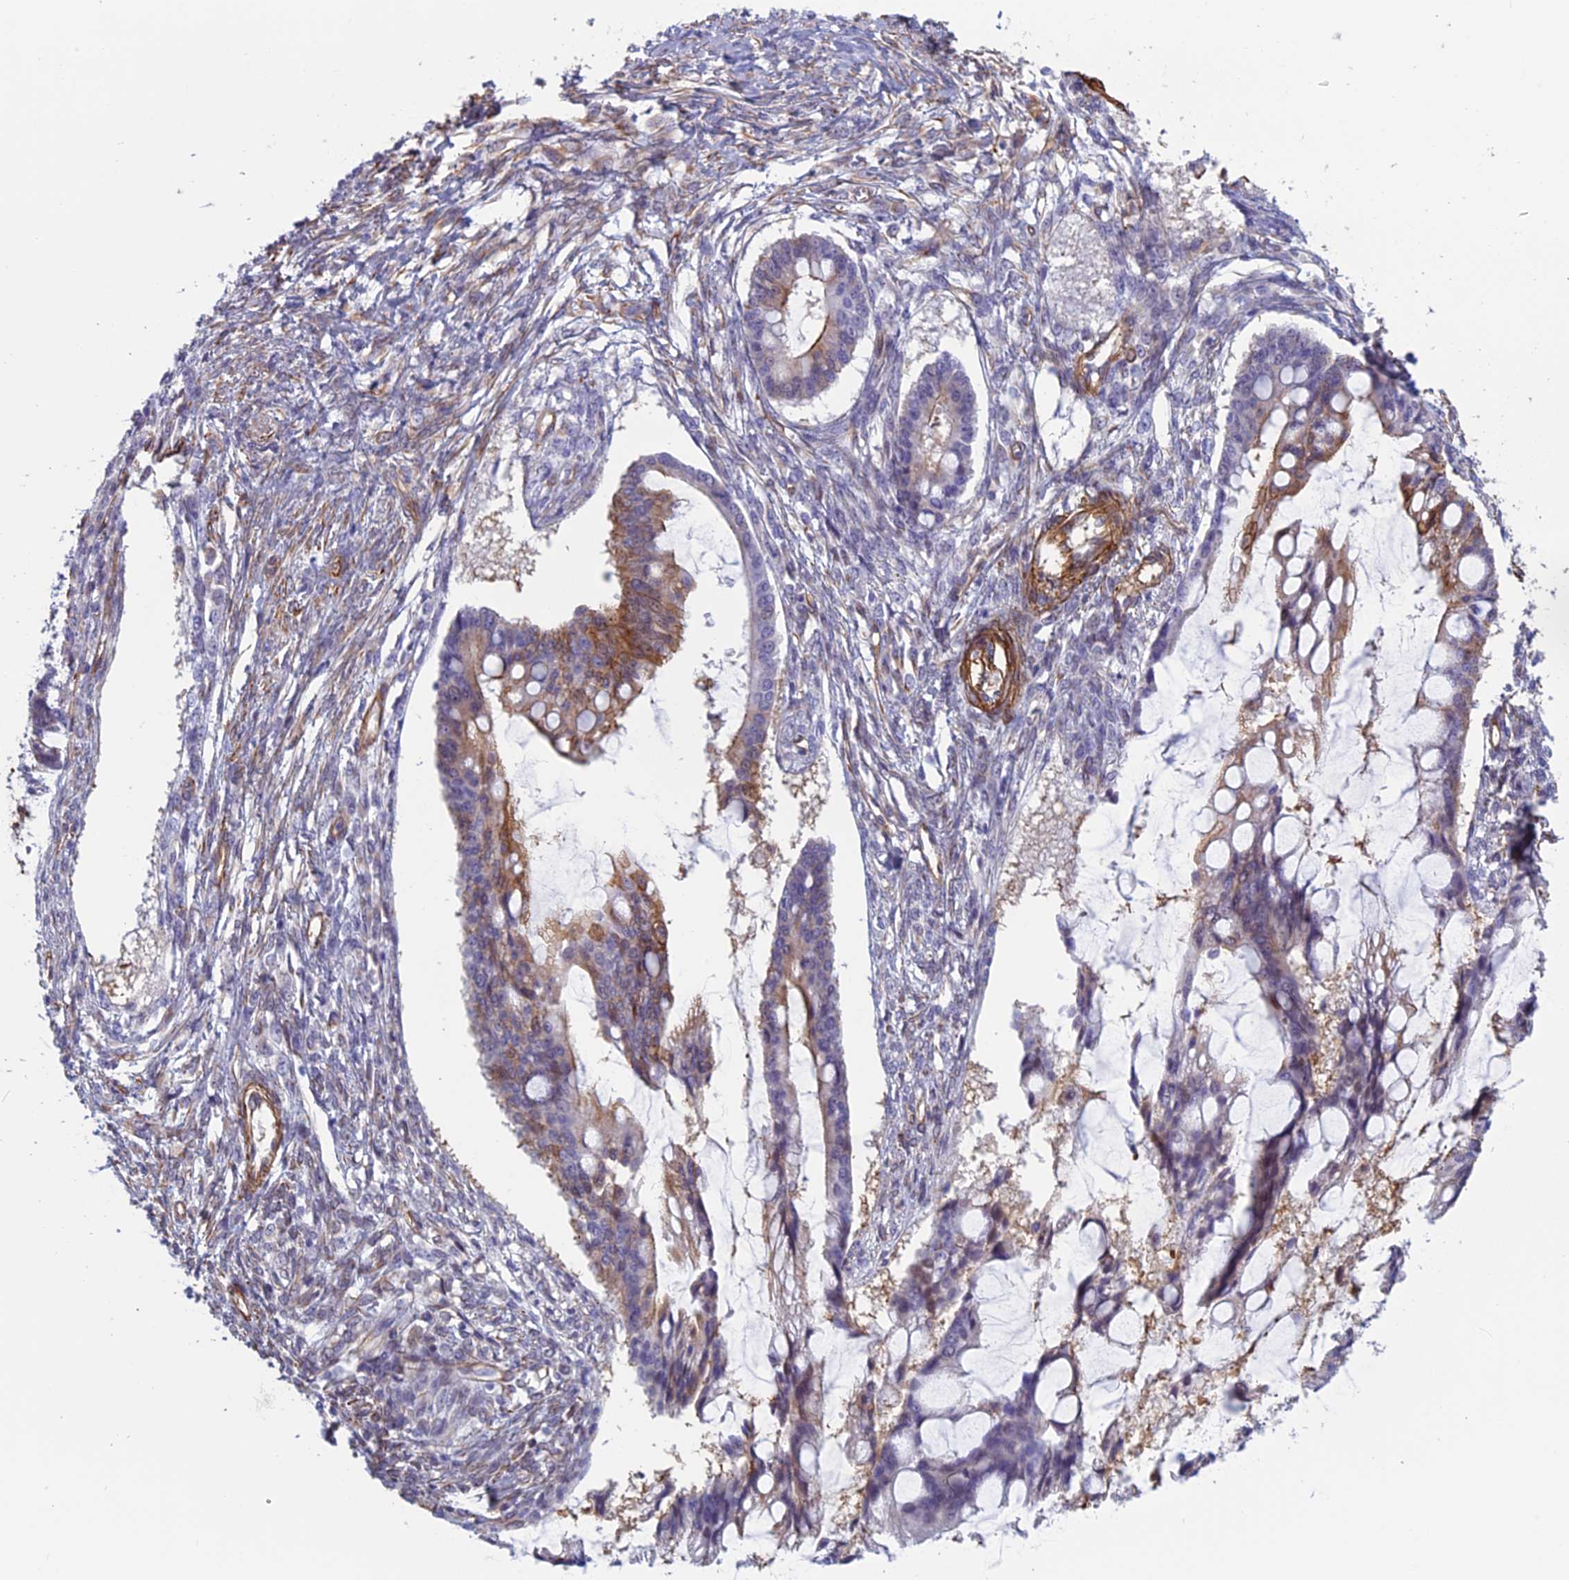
{"staining": {"intensity": "moderate", "quantity": "25%-75%", "location": "cytoplasmic/membranous"}, "tissue": "ovarian cancer", "cell_type": "Tumor cells", "image_type": "cancer", "snomed": [{"axis": "morphology", "description": "Cystadenocarcinoma, mucinous, NOS"}, {"axis": "topography", "description": "Ovary"}], "caption": "Human ovarian mucinous cystadenocarcinoma stained with a brown dye reveals moderate cytoplasmic/membranous positive expression in approximately 25%-75% of tumor cells.", "gene": "ANGPTL2", "patient": {"sex": "female", "age": 73}}